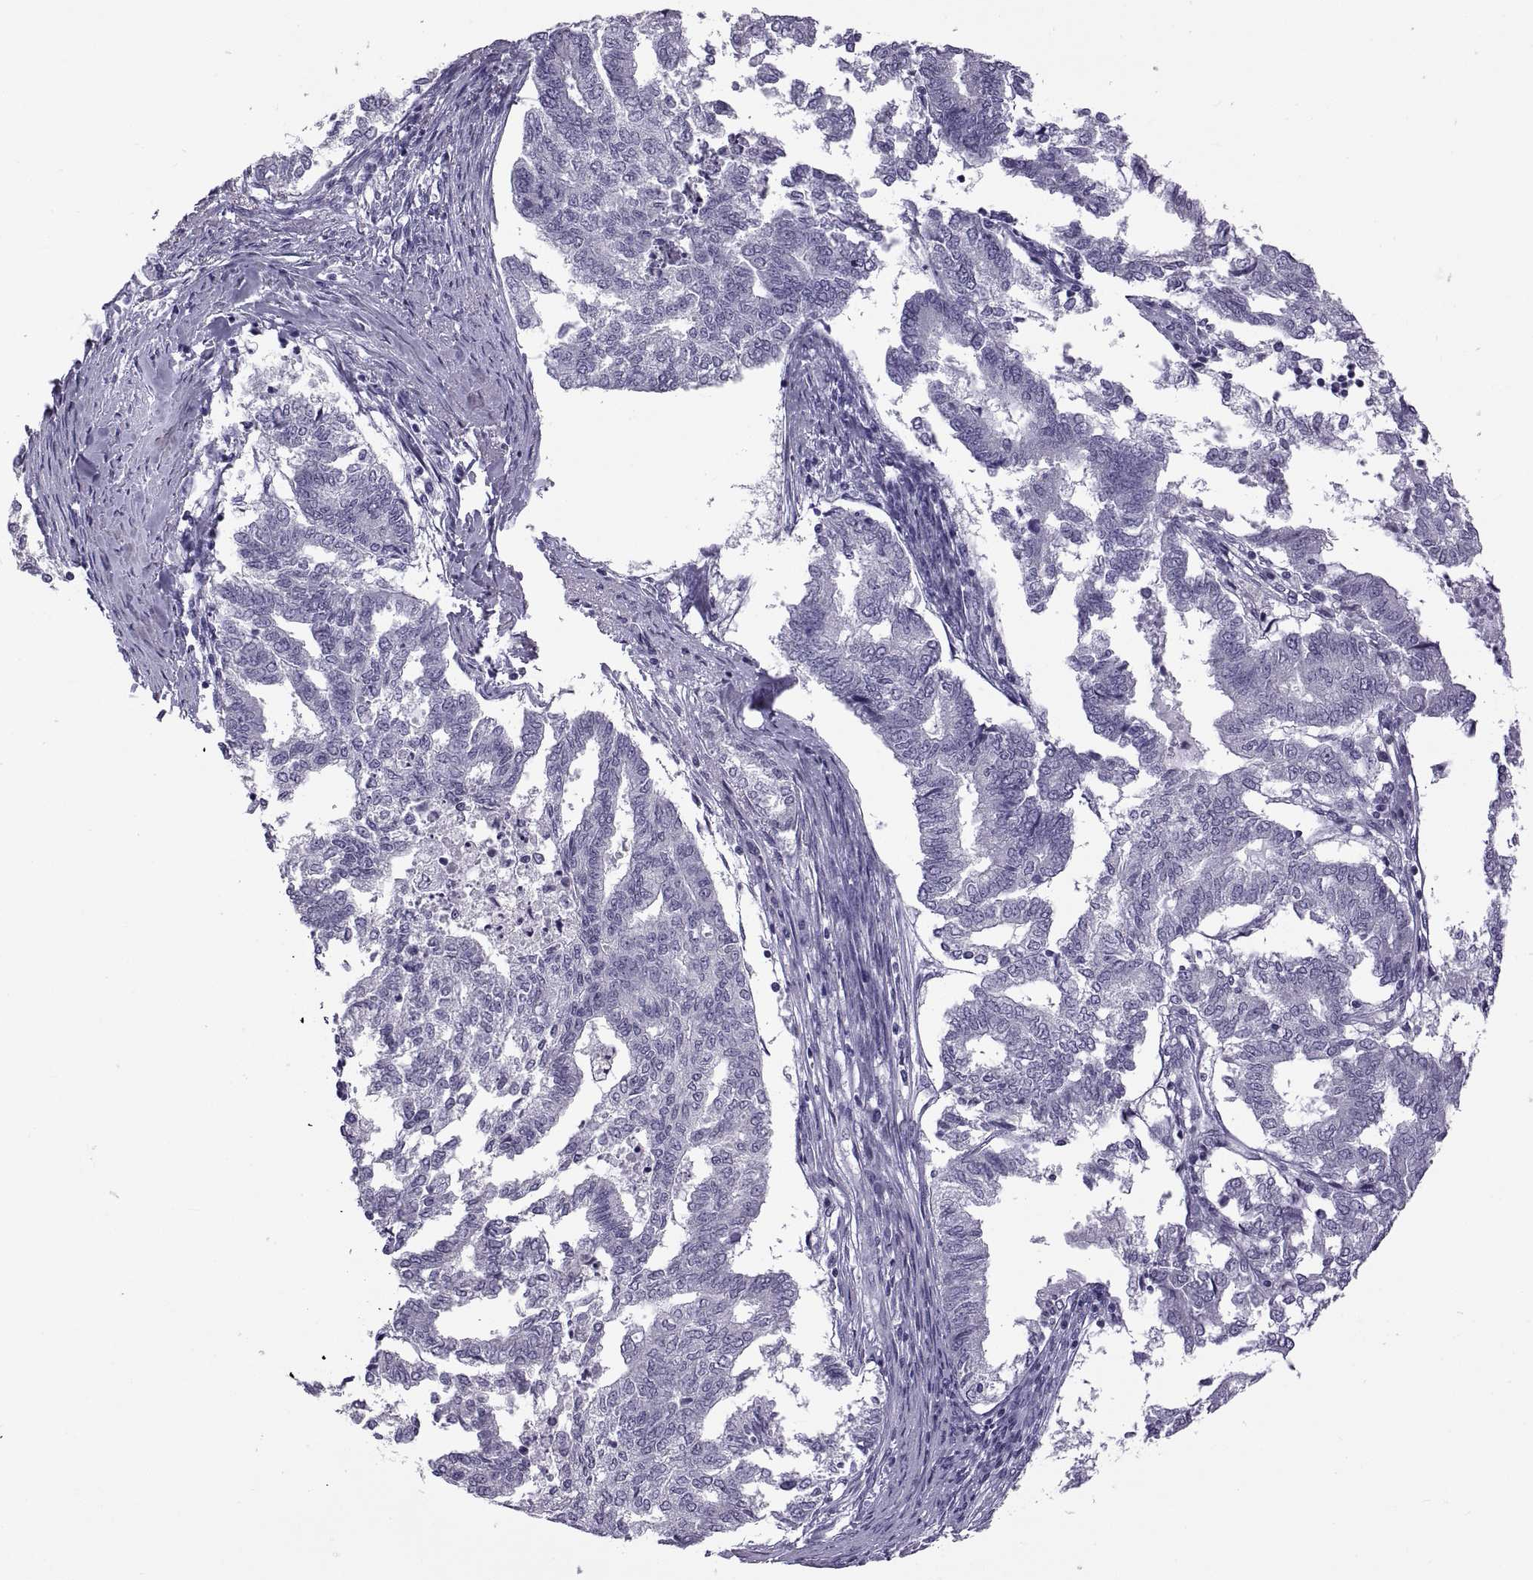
{"staining": {"intensity": "negative", "quantity": "none", "location": "none"}, "tissue": "endometrial cancer", "cell_type": "Tumor cells", "image_type": "cancer", "snomed": [{"axis": "morphology", "description": "Adenocarcinoma, NOS"}, {"axis": "topography", "description": "Endometrium"}], "caption": "Micrograph shows no significant protein positivity in tumor cells of endometrial cancer (adenocarcinoma).", "gene": "RDM1", "patient": {"sex": "female", "age": 79}}